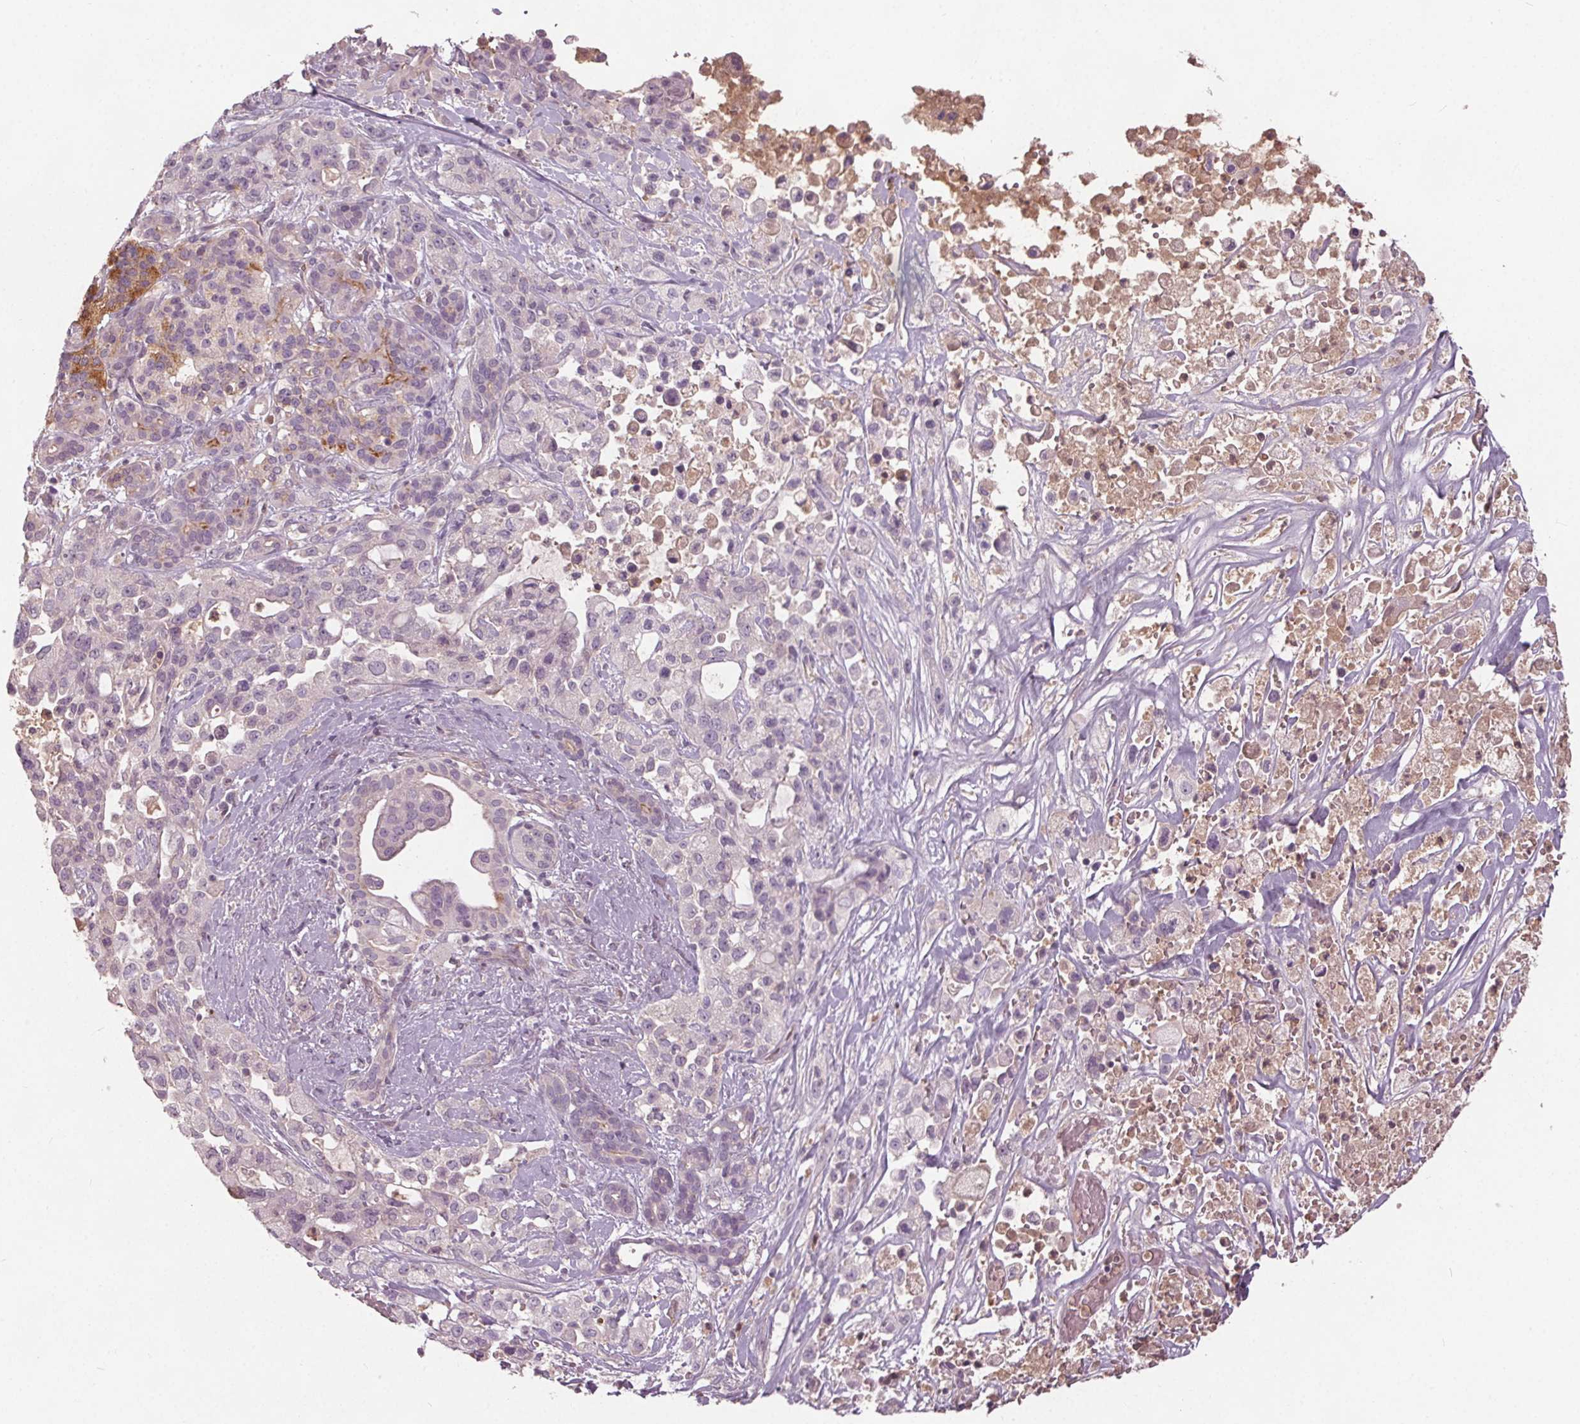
{"staining": {"intensity": "negative", "quantity": "none", "location": "none"}, "tissue": "pancreatic cancer", "cell_type": "Tumor cells", "image_type": "cancer", "snomed": [{"axis": "morphology", "description": "Adenocarcinoma, NOS"}, {"axis": "topography", "description": "Pancreas"}], "caption": "Immunohistochemistry image of neoplastic tissue: human pancreatic cancer (adenocarcinoma) stained with DAB (3,3'-diaminobenzidine) reveals no significant protein expression in tumor cells.", "gene": "PDGFD", "patient": {"sex": "male", "age": 44}}